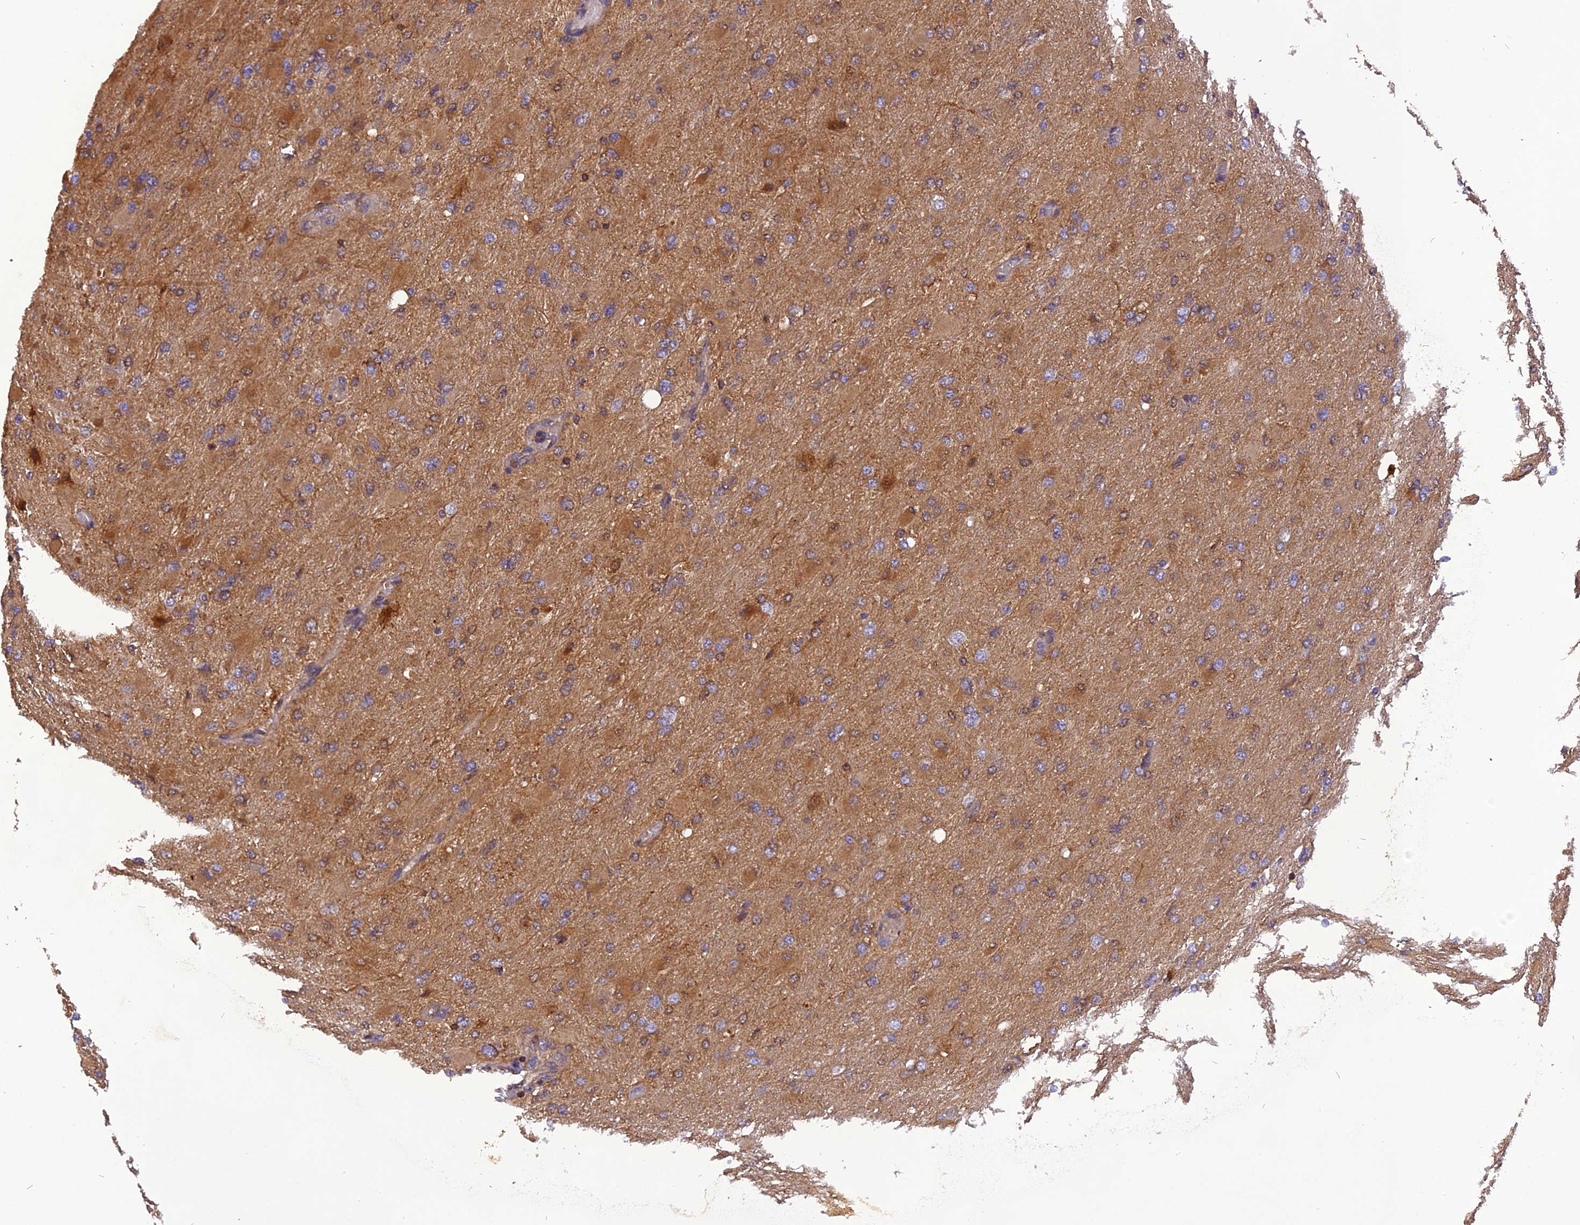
{"staining": {"intensity": "moderate", "quantity": "<25%", "location": "cytoplasmic/membranous"}, "tissue": "glioma", "cell_type": "Tumor cells", "image_type": "cancer", "snomed": [{"axis": "morphology", "description": "Glioma, malignant, High grade"}, {"axis": "topography", "description": "Cerebral cortex"}], "caption": "Glioma tissue demonstrates moderate cytoplasmic/membranous positivity in about <25% of tumor cells, visualized by immunohistochemistry.", "gene": "STOML1", "patient": {"sex": "female", "age": 36}}